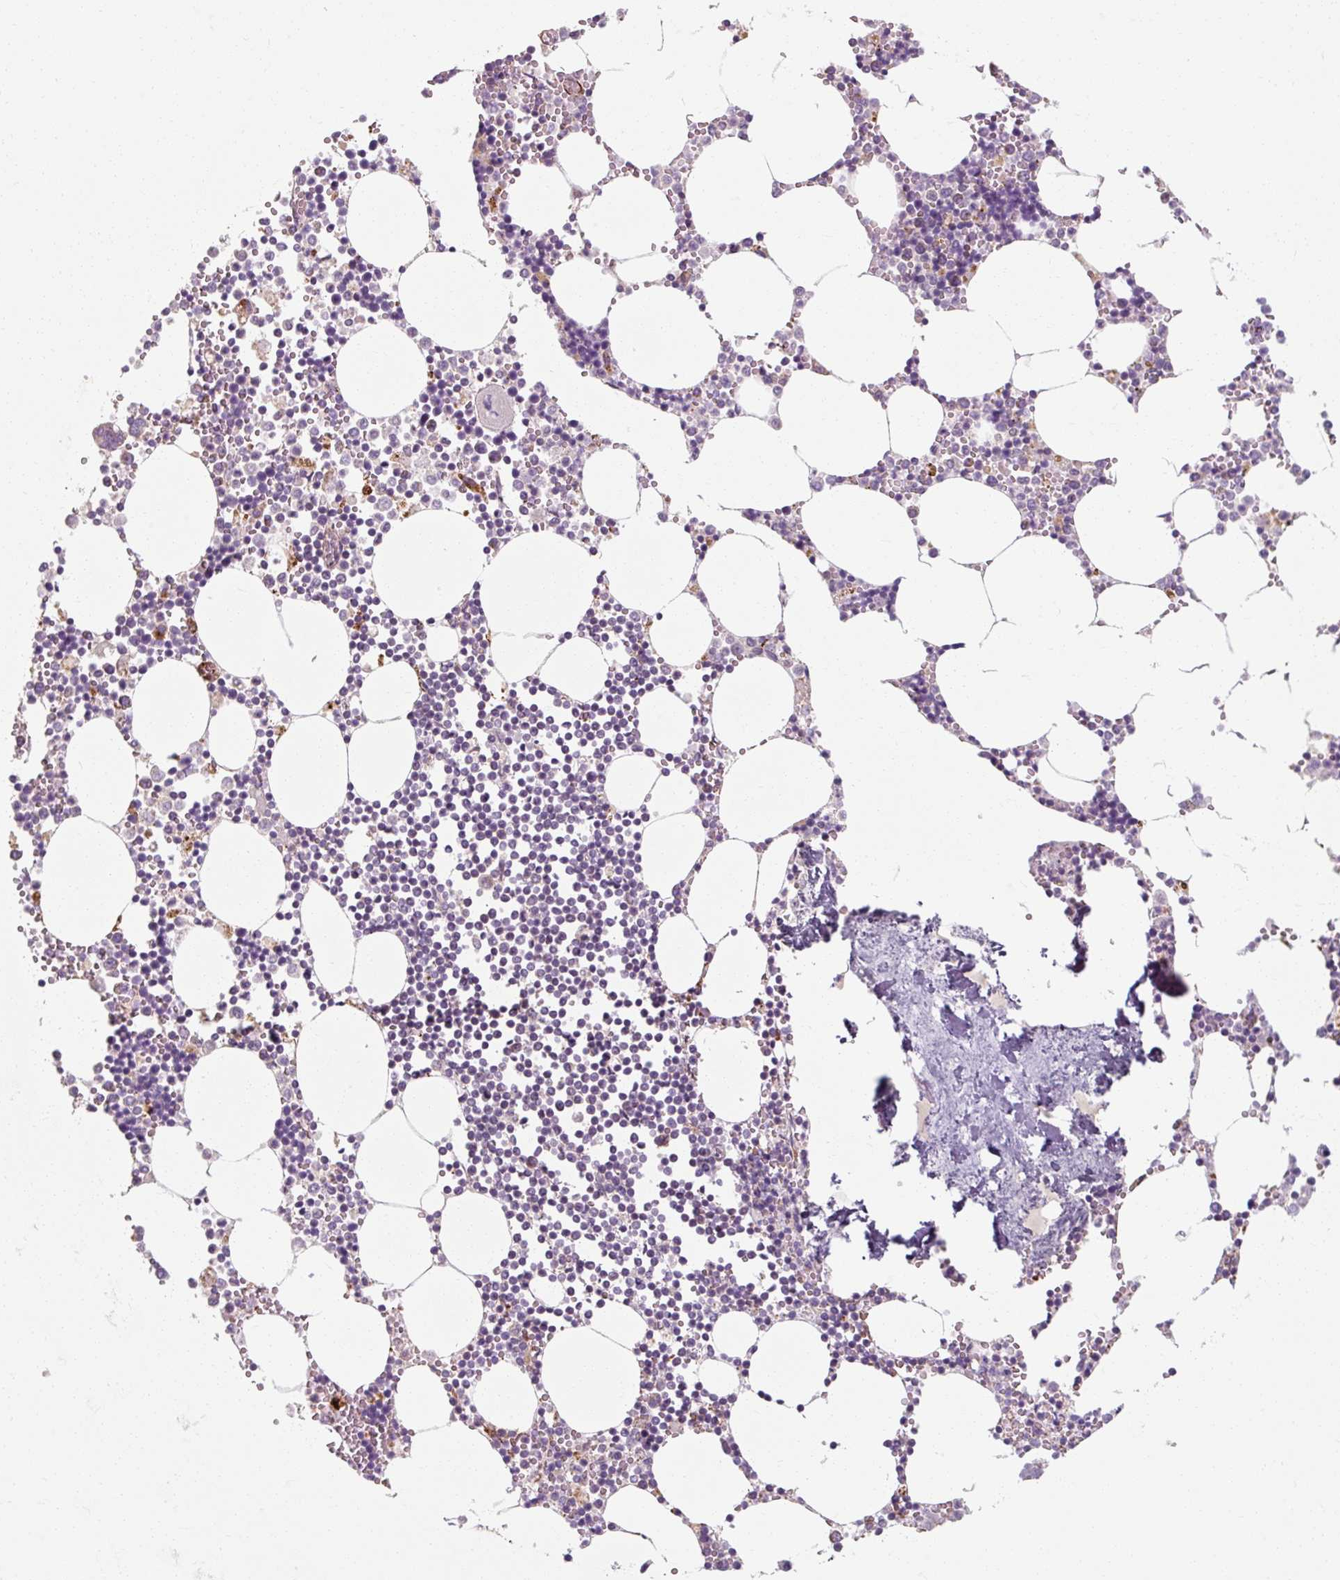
{"staining": {"intensity": "moderate", "quantity": "<25%", "location": "cytoplasmic/membranous"}, "tissue": "bone marrow", "cell_type": "Hematopoietic cells", "image_type": "normal", "snomed": [{"axis": "morphology", "description": "Normal tissue, NOS"}, {"axis": "topography", "description": "Bone marrow"}], "caption": "Benign bone marrow shows moderate cytoplasmic/membranous positivity in approximately <25% of hematopoietic cells, visualized by immunohistochemistry.", "gene": "MRPS5", "patient": {"sex": "male", "age": 54}}